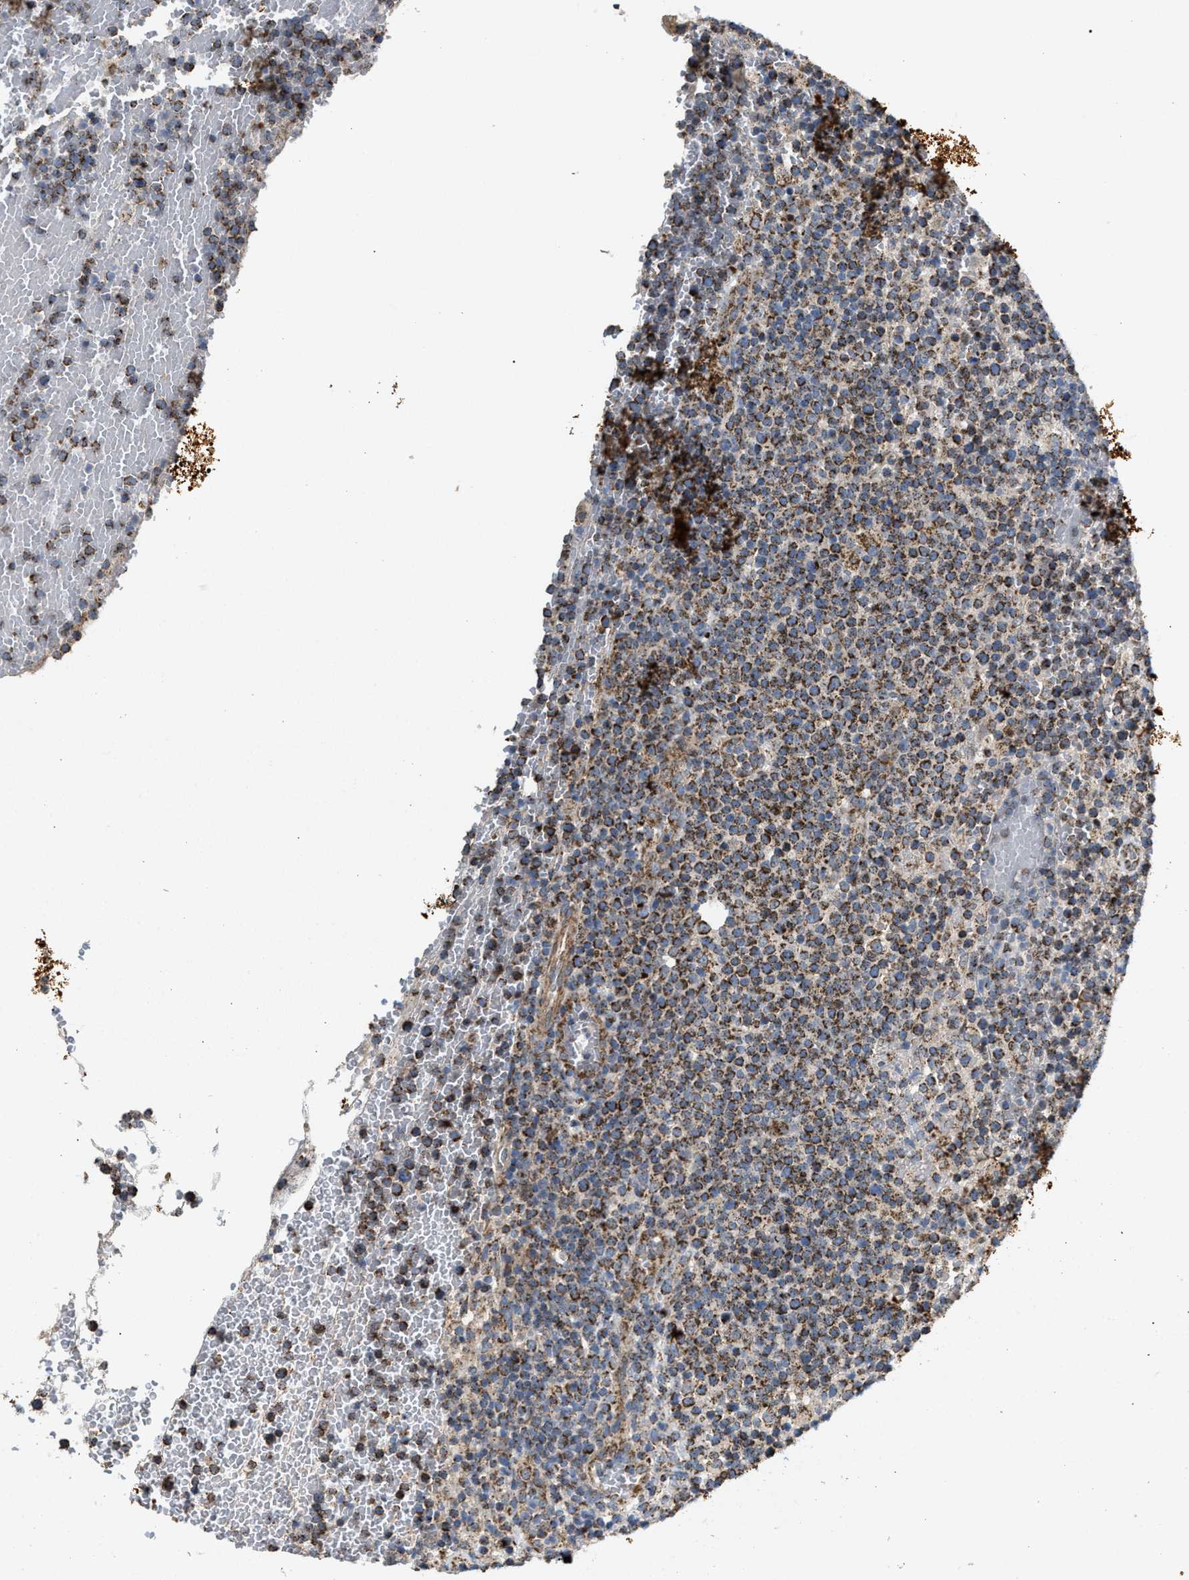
{"staining": {"intensity": "moderate", "quantity": ">75%", "location": "cytoplasmic/membranous"}, "tissue": "lymphoma", "cell_type": "Tumor cells", "image_type": "cancer", "snomed": [{"axis": "morphology", "description": "Malignant lymphoma, non-Hodgkin's type, High grade"}, {"axis": "topography", "description": "Lymph node"}], "caption": "Immunohistochemistry photomicrograph of neoplastic tissue: human malignant lymphoma, non-Hodgkin's type (high-grade) stained using immunohistochemistry (IHC) exhibits medium levels of moderate protein expression localized specifically in the cytoplasmic/membranous of tumor cells, appearing as a cytoplasmic/membranous brown color.", "gene": "TACO1", "patient": {"sex": "male", "age": 61}}